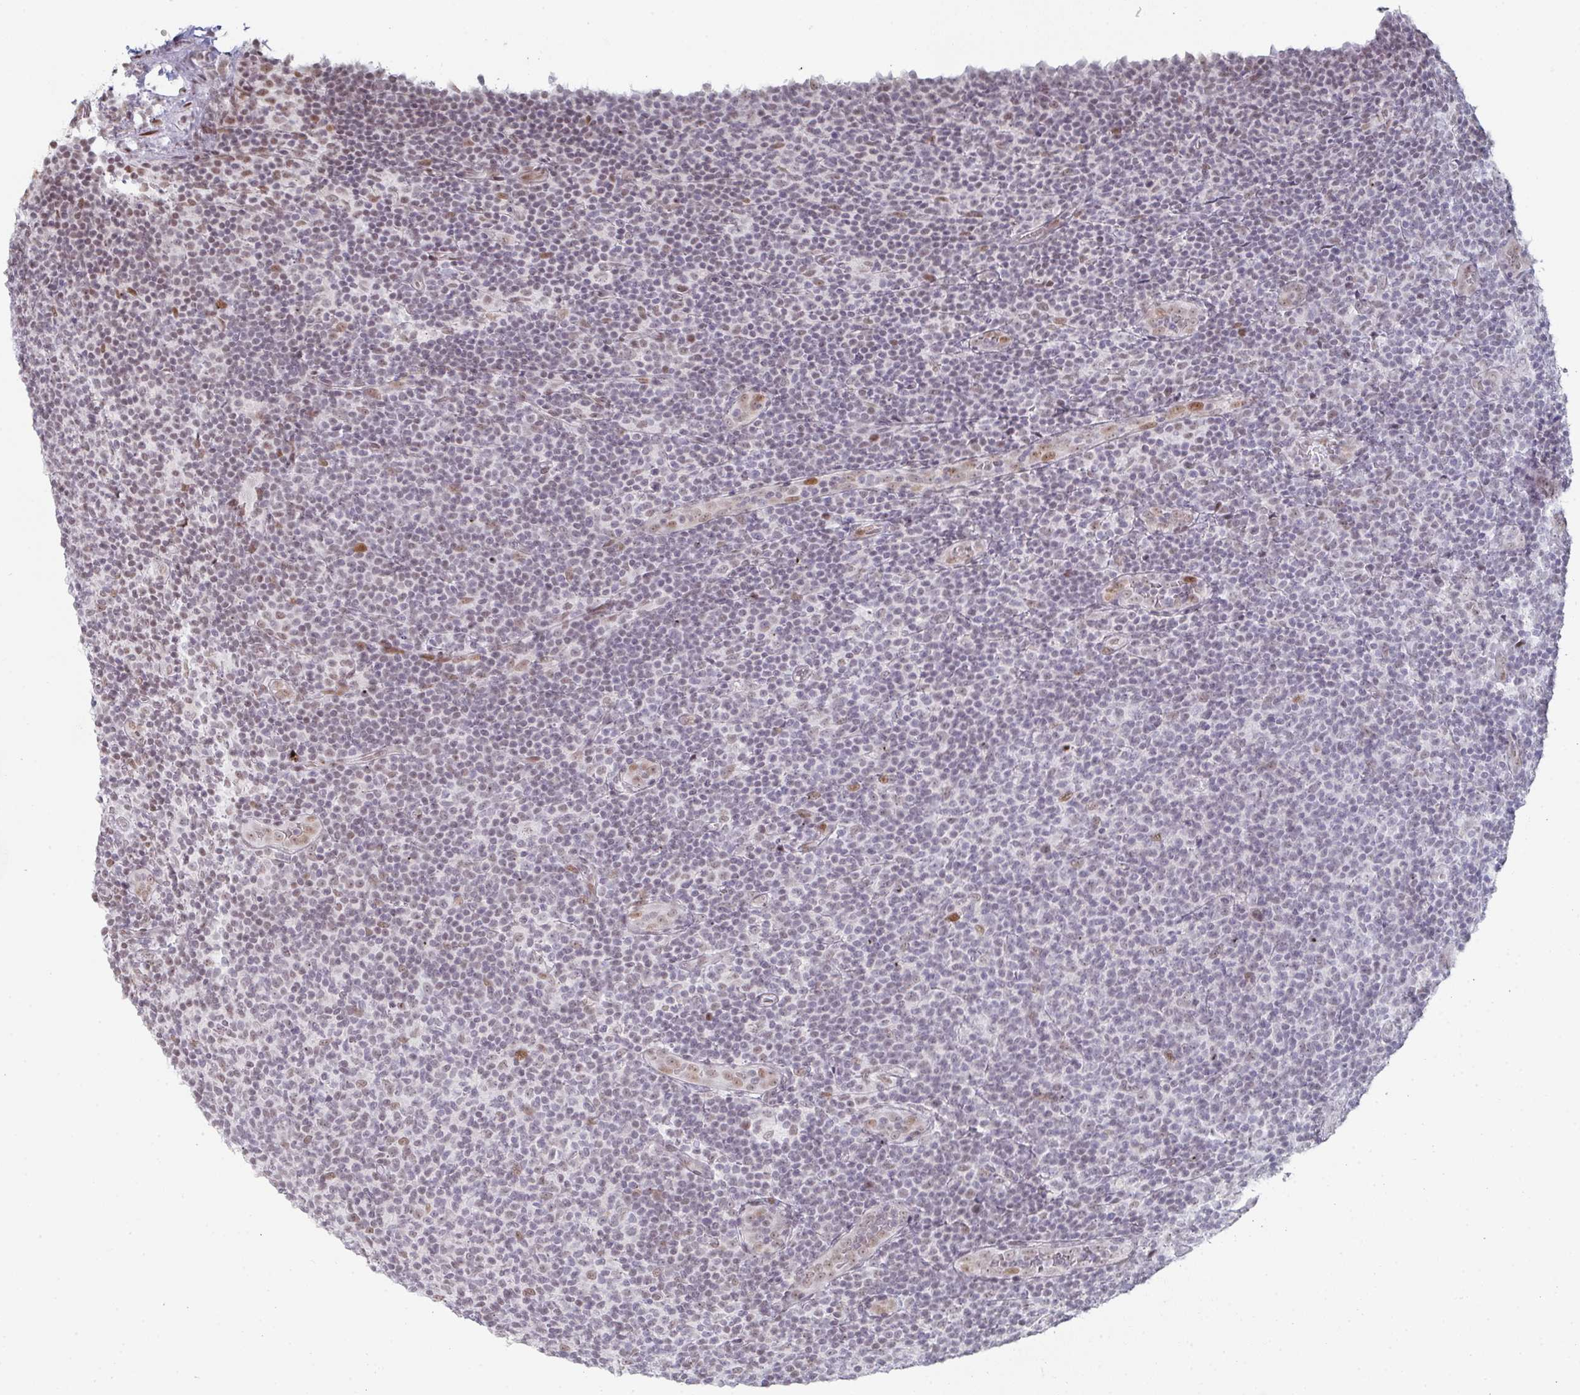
{"staining": {"intensity": "negative", "quantity": "none", "location": "none"}, "tissue": "lymphoma", "cell_type": "Tumor cells", "image_type": "cancer", "snomed": [{"axis": "morphology", "description": "Malignant lymphoma, non-Hodgkin's type, Low grade"}, {"axis": "topography", "description": "Lymph node"}], "caption": "This is an immunohistochemistry image of lymphoma. There is no positivity in tumor cells.", "gene": "POU2AF2", "patient": {"sex": "male", "age": 66}}